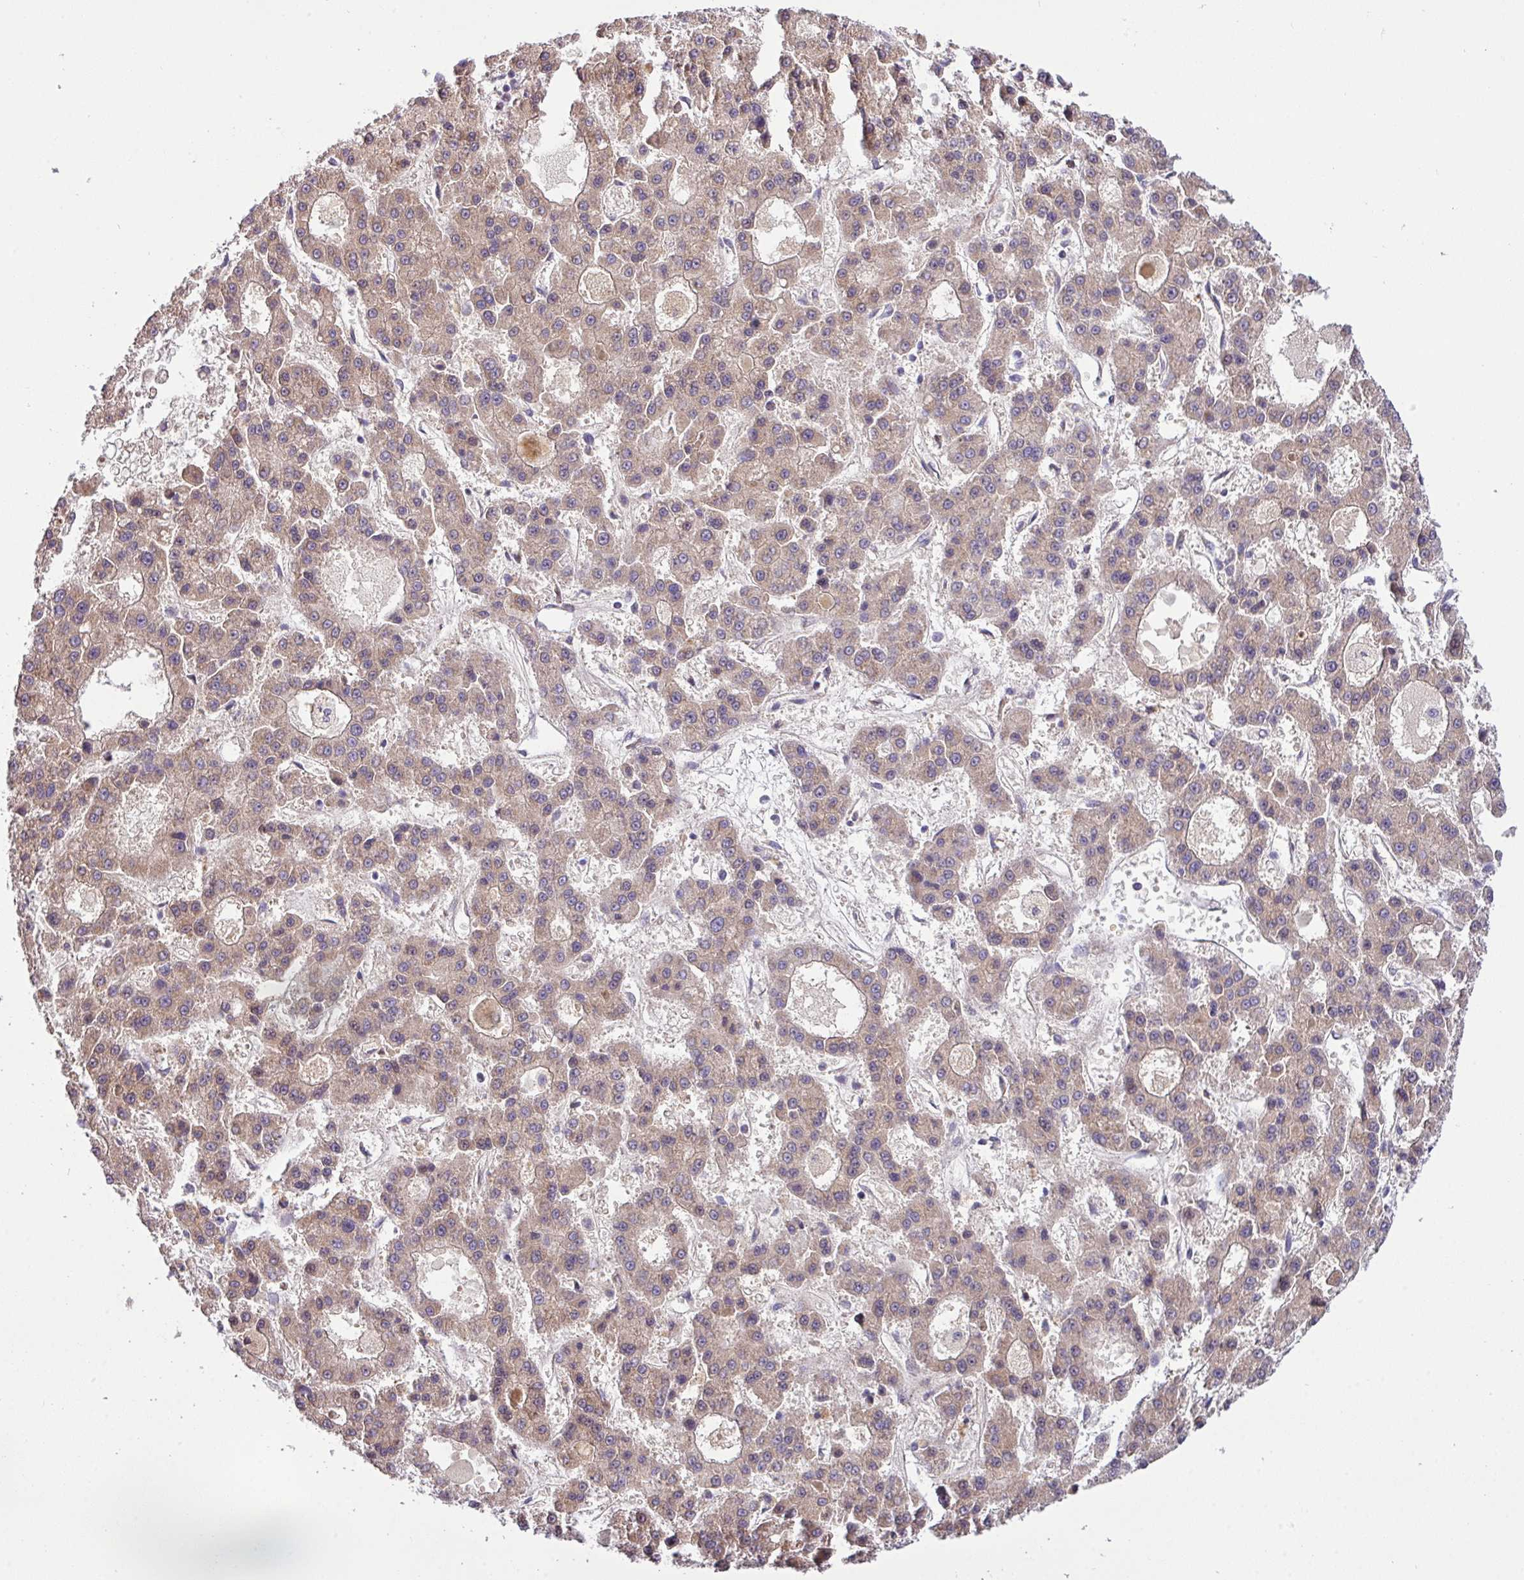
{"staining": {"intensity": "weak", "quantity": ">75%", "location": "cytoplasmic/membranous"}, "tissue": "liver cancer", "cell_type": "Tumor cells", "image_type": "cancer", "snomed": [{"axis": "morphology", "description": "Carcinoma, Hepatocellular, NOS"}, {"axis": "topography", "description": "Liver"}], "caption": "Protein staining by IHC shows weak cytoplasmic/membranous staining in approximately >75% of tumor cells in hepatocellular carcinoma (liver).", "gene": "TM2D2", "patient": {"sex": "male", "age": 70}}